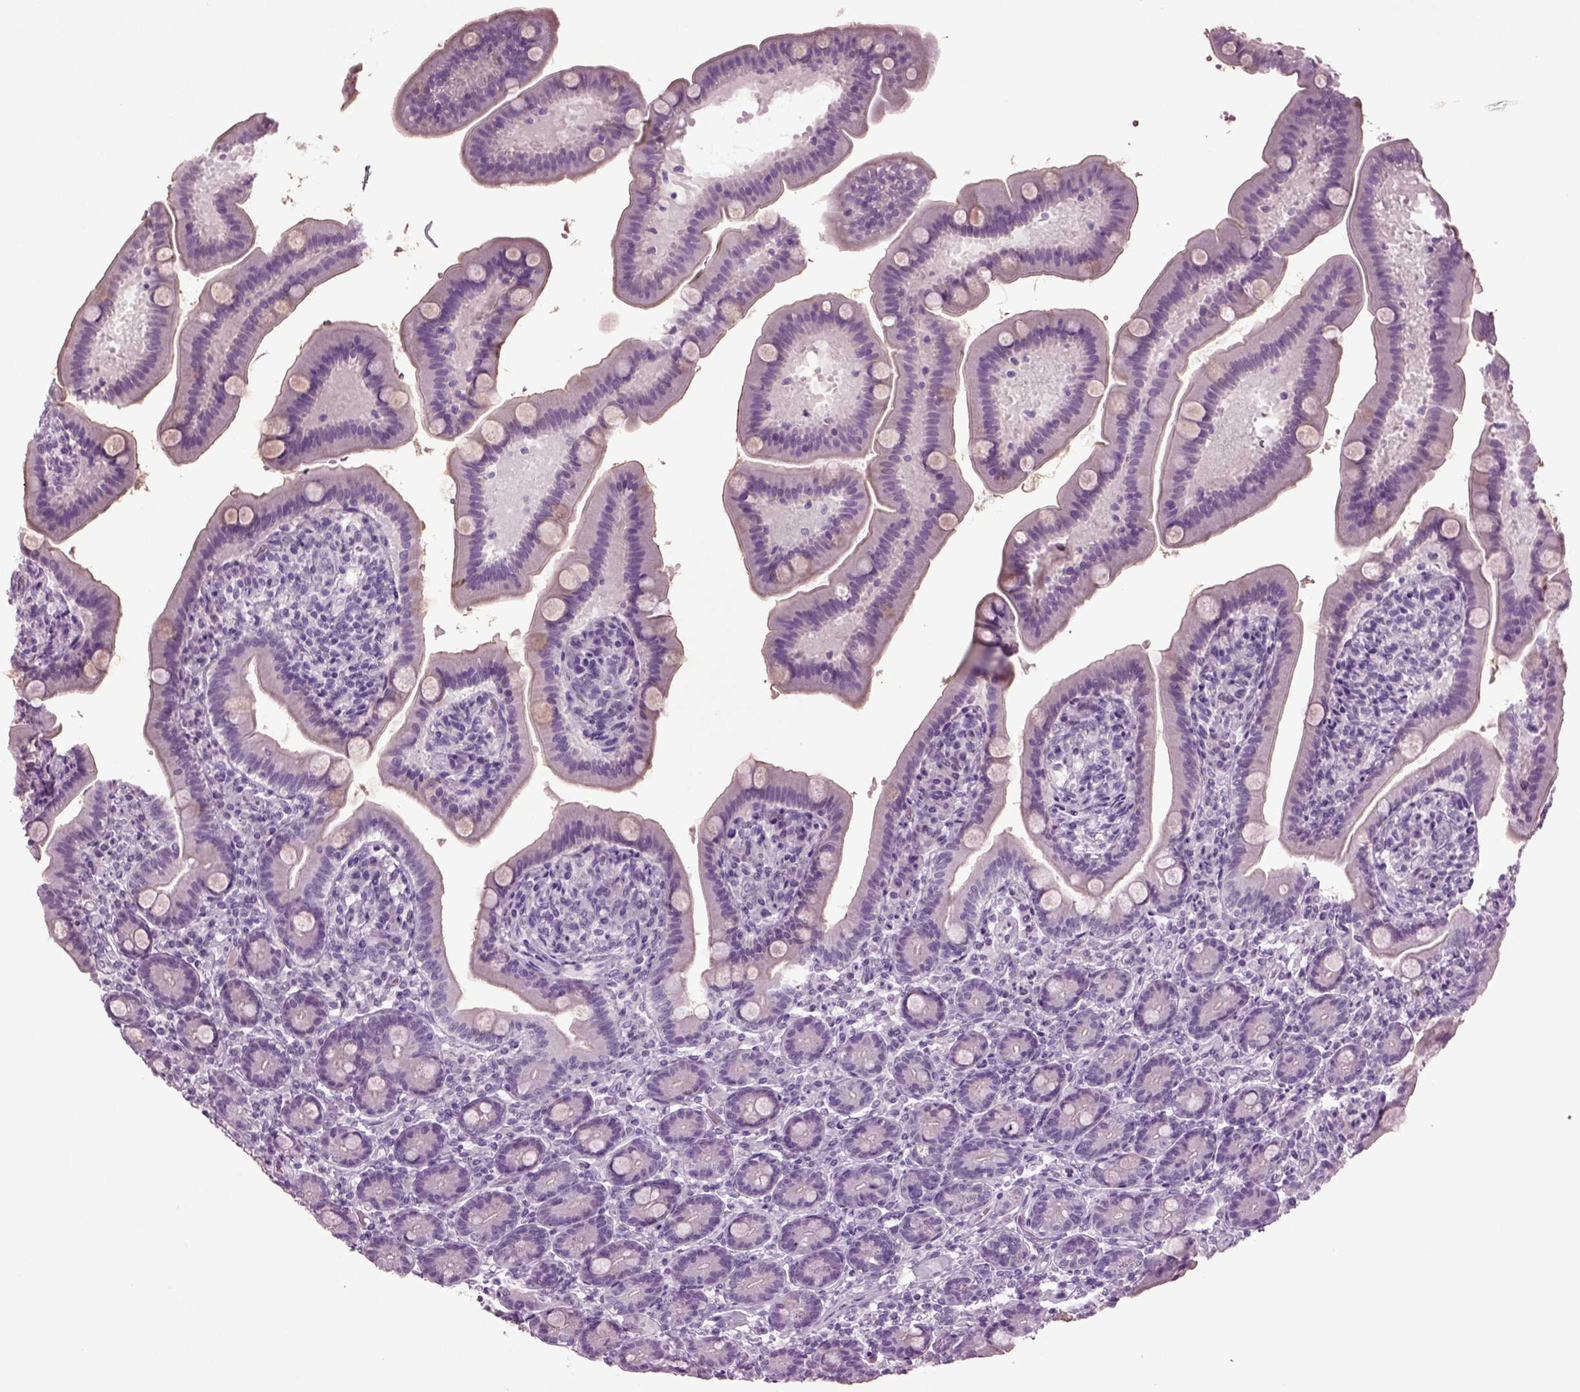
{"staining": {"intensity": "negative", "quantity": "none", "location": "none"}, "tissue": "small intestine", "cell_type": "Glandular cells", "image_type": "normal", "snomed": [{"axis": "morphology", "description": "Normal tissue, NOS"}, {"axis": "topography", "description": "Small intestine"}], "caption": "Glandular cells show no significant protein staining in benign small intestine. (Stains: DAB (3,3'-diaminobenzidine) immunohistochemistry with hematoxylin counter stain, Microscopy: brightfield microscopy at high magnification).", "gene": "SLC17A6", "patient": {"sex": "male", "age": 66}}